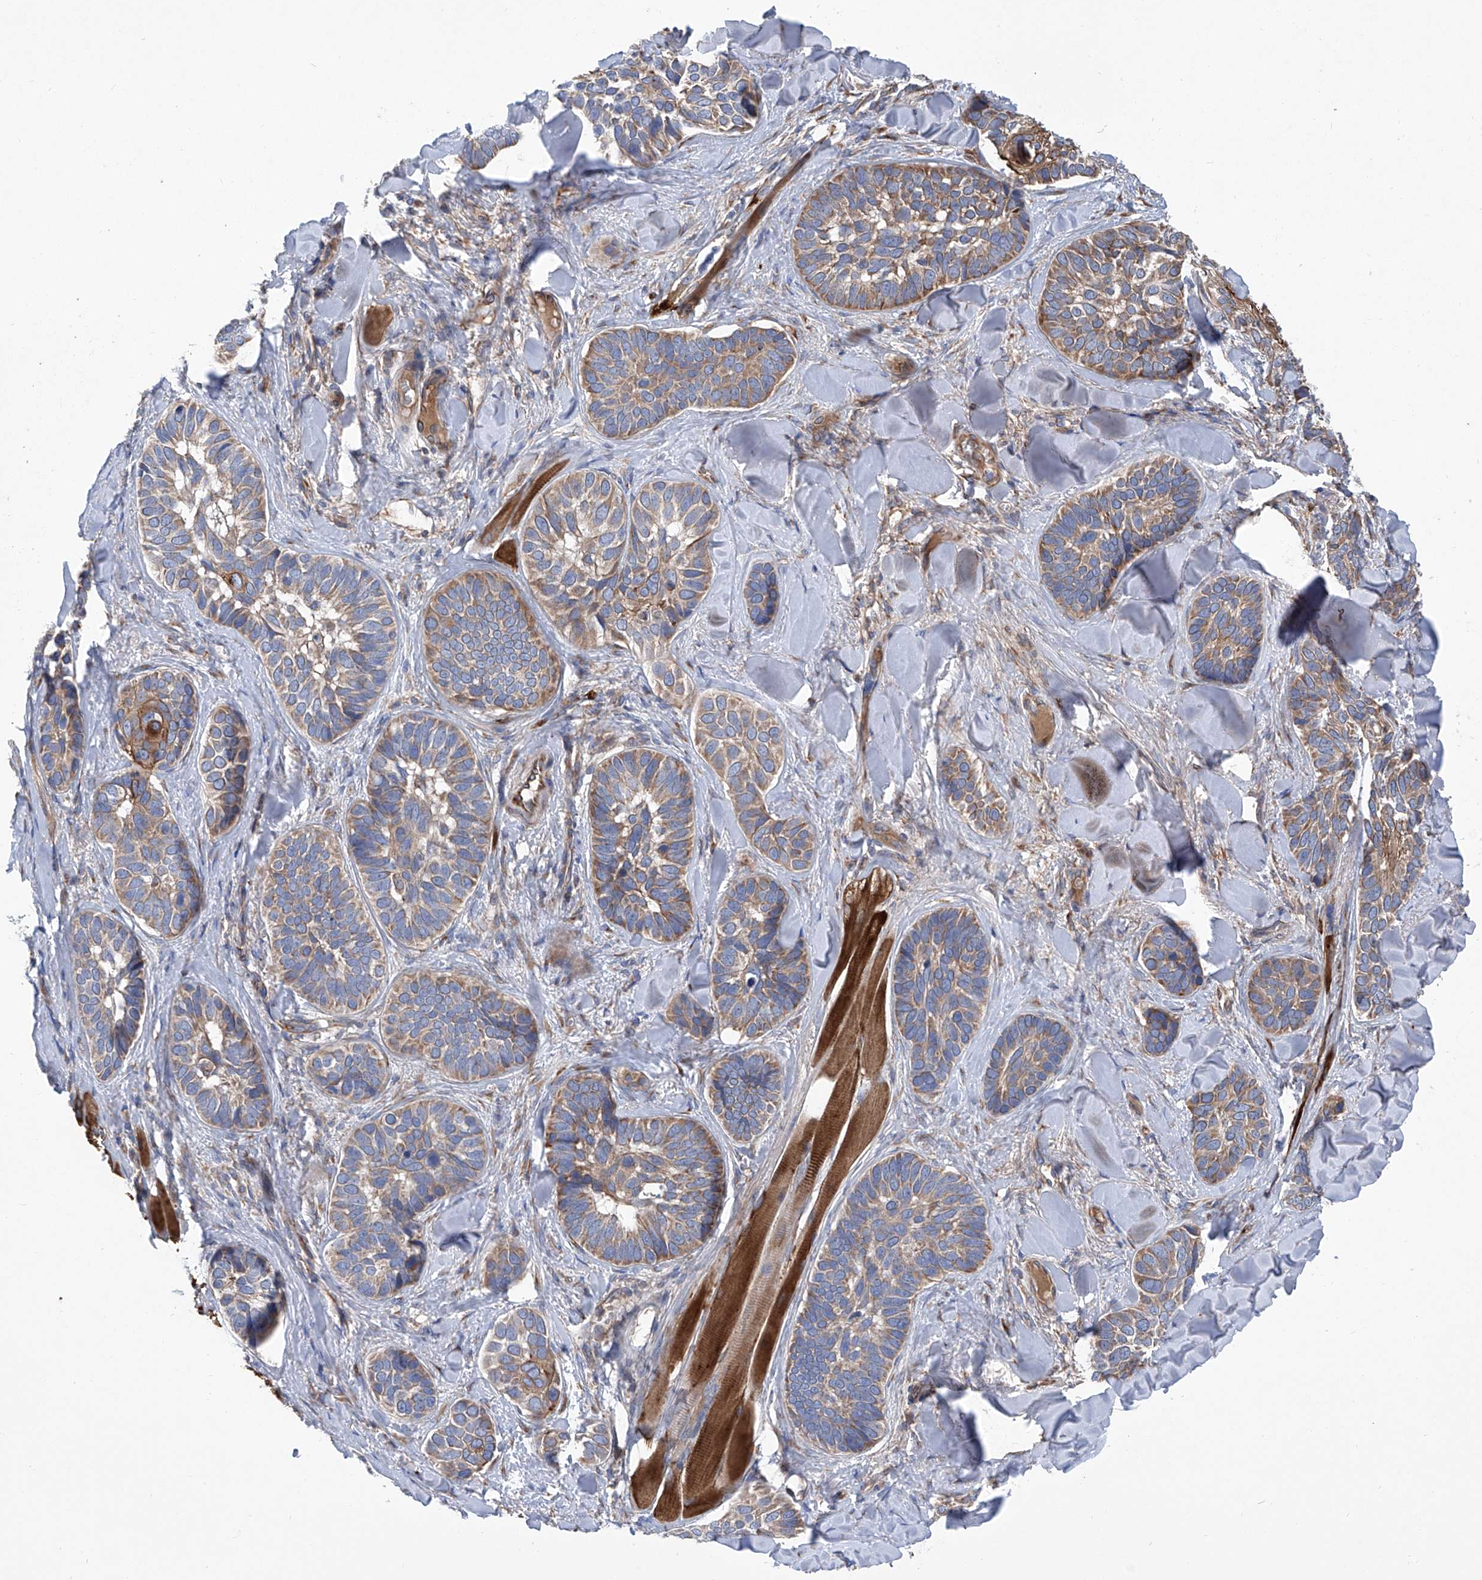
{"staining": {"intensity": "moderate", "quantity": "25%-75%", "location": "cytoplasmic/membranous"}, "tissue": "skin cancer", "cell_type": "Tumor cells", "image_type": "cancer", "snomed": [{"axis": "morphology", "description": "Basal cell carcinoma"}, {"axis": "topography", "description": "Skin"}], "caption": "Human skin cancer (basal cell carcinoma) stained for a protein (brown) exhibits moderate cytoplasmic/membranous positive positivity in approximately 25%-75% of tumor cells.", "gene": "ASCC3", "patient": {"sex": "male", "age": 62}}